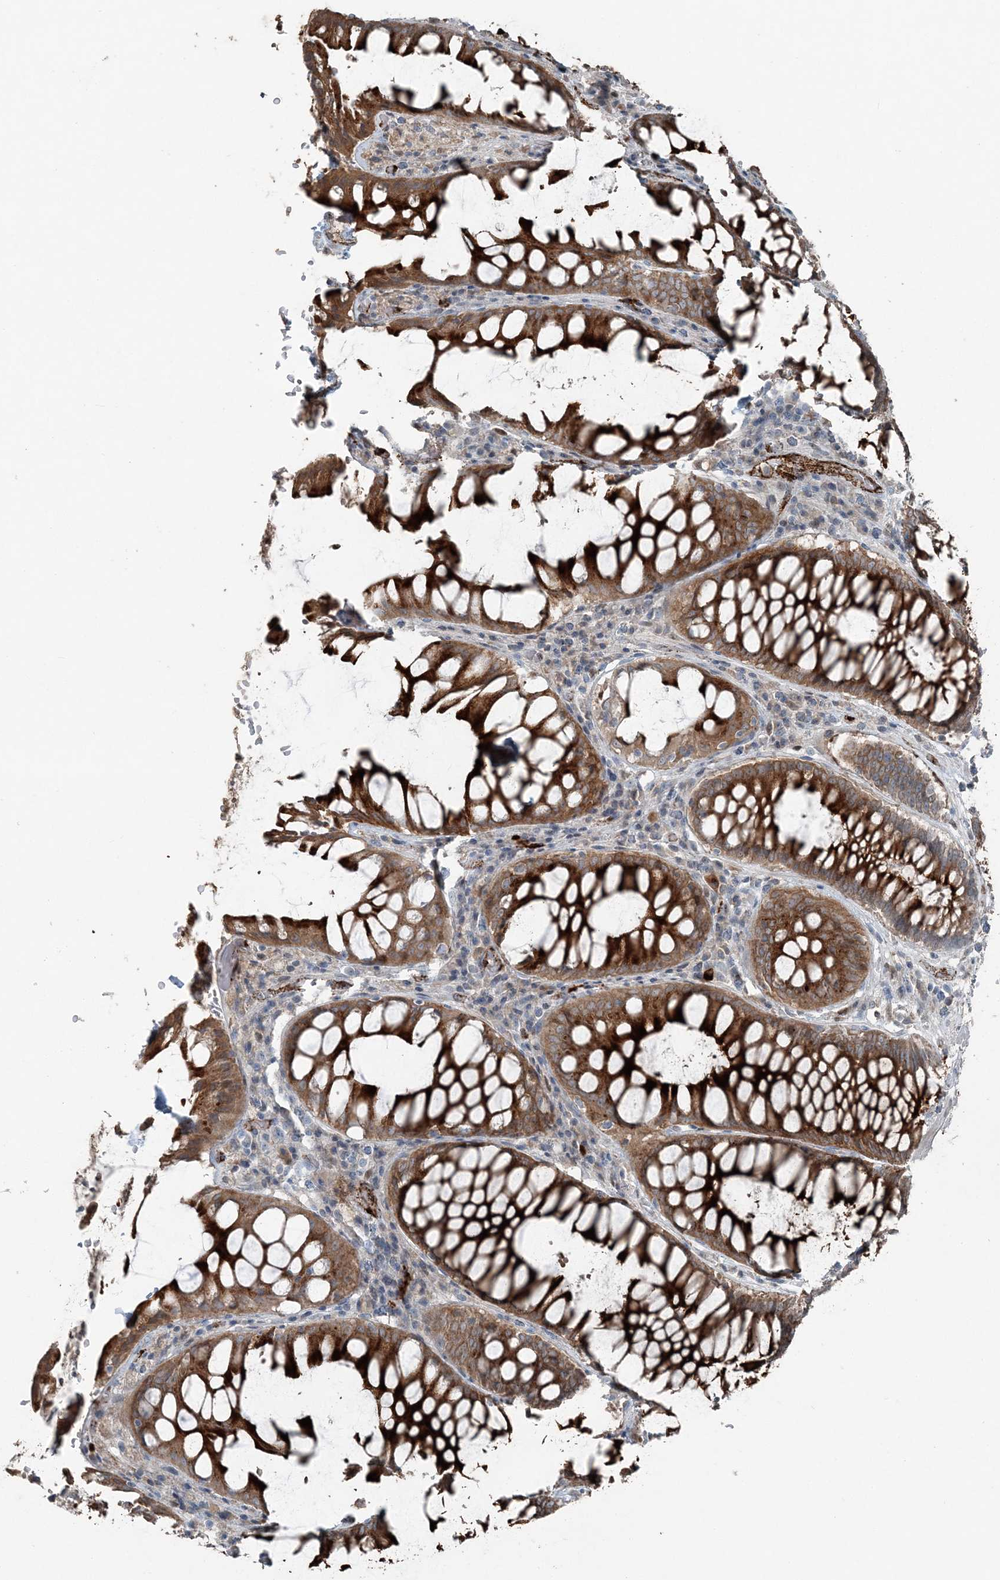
{"staining": {"intensity": "strong", "quantity": ">75%", "location": "cytoplasmic/membranous"}, "tissue": "rectum", "cell_type": "Glandular cells", "image_type": "normal", "snomed": [{"axis": "morphology", "description": "Normal tissue, NOS"}, {"axis": "topography", "description": "Rectum"}], "caption": "Strong cytoplasmic/membranous expression for a protein is present in about >75% of glandular cells of benign rectum using immunohistochemistry (IHC).", "gene": "ELOVL7", "patient": {"sex": "male", "age": 64}}